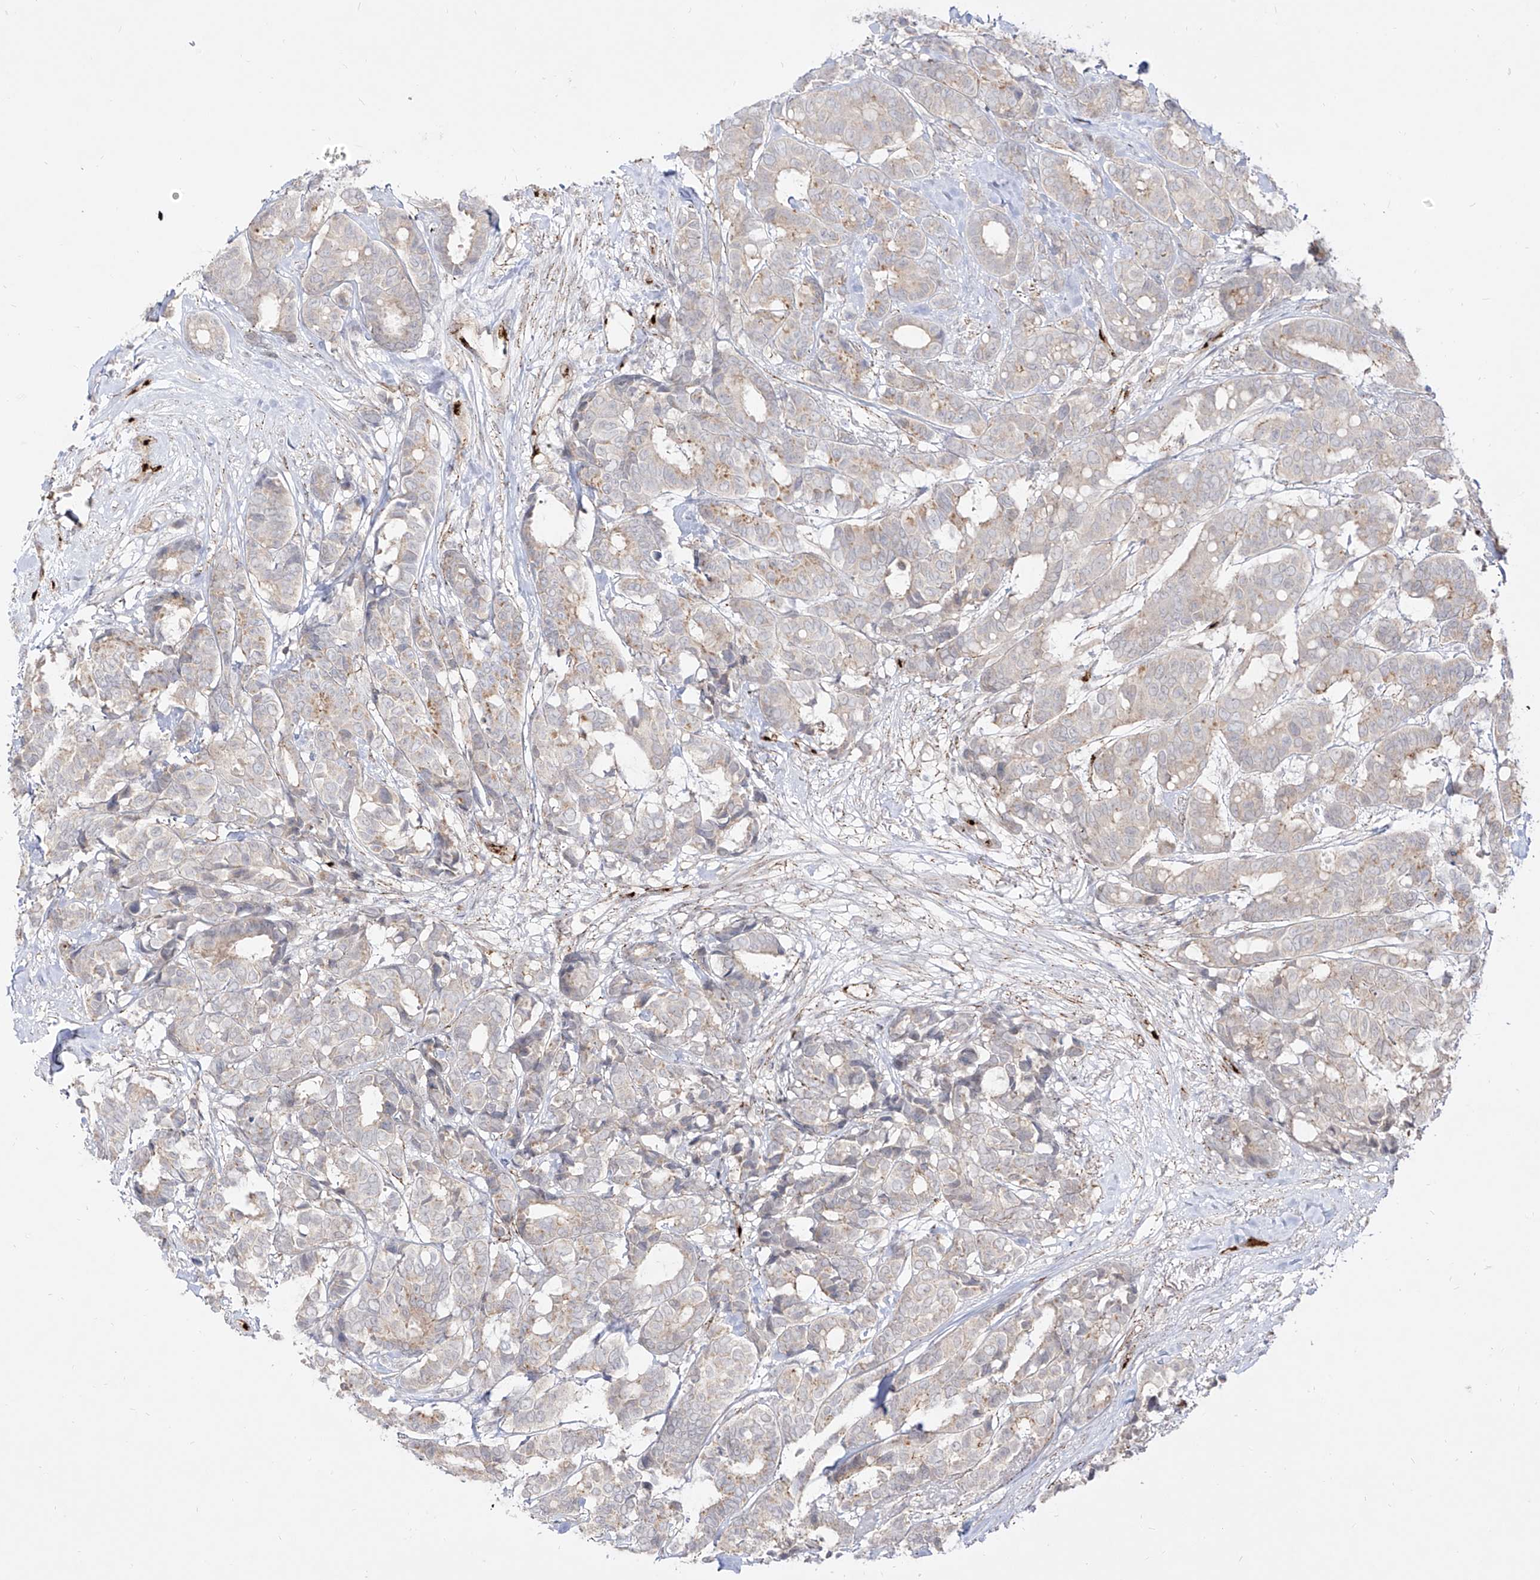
{"staining": {"intensity": "moderate", "quantity": "<25%", "location": "cytoplasmic/membranous"}, "tissue": "breast cancer", "cell_type": "Tumor cells", "image_type": "cancer", "snomed": [{"axis": "morphology", "description": "Duct carcinoma"}, {"axis": "topography", "description": "Breast"}], "caption": "A low amount of moderate cytoplasmic/membranous staining is present in approximately <25% of tumor cells in breast cancer (intraductal carcinoma) tissue.", "gene": "ZGRF1", "patient": {"sex": "female", "age": 87}}